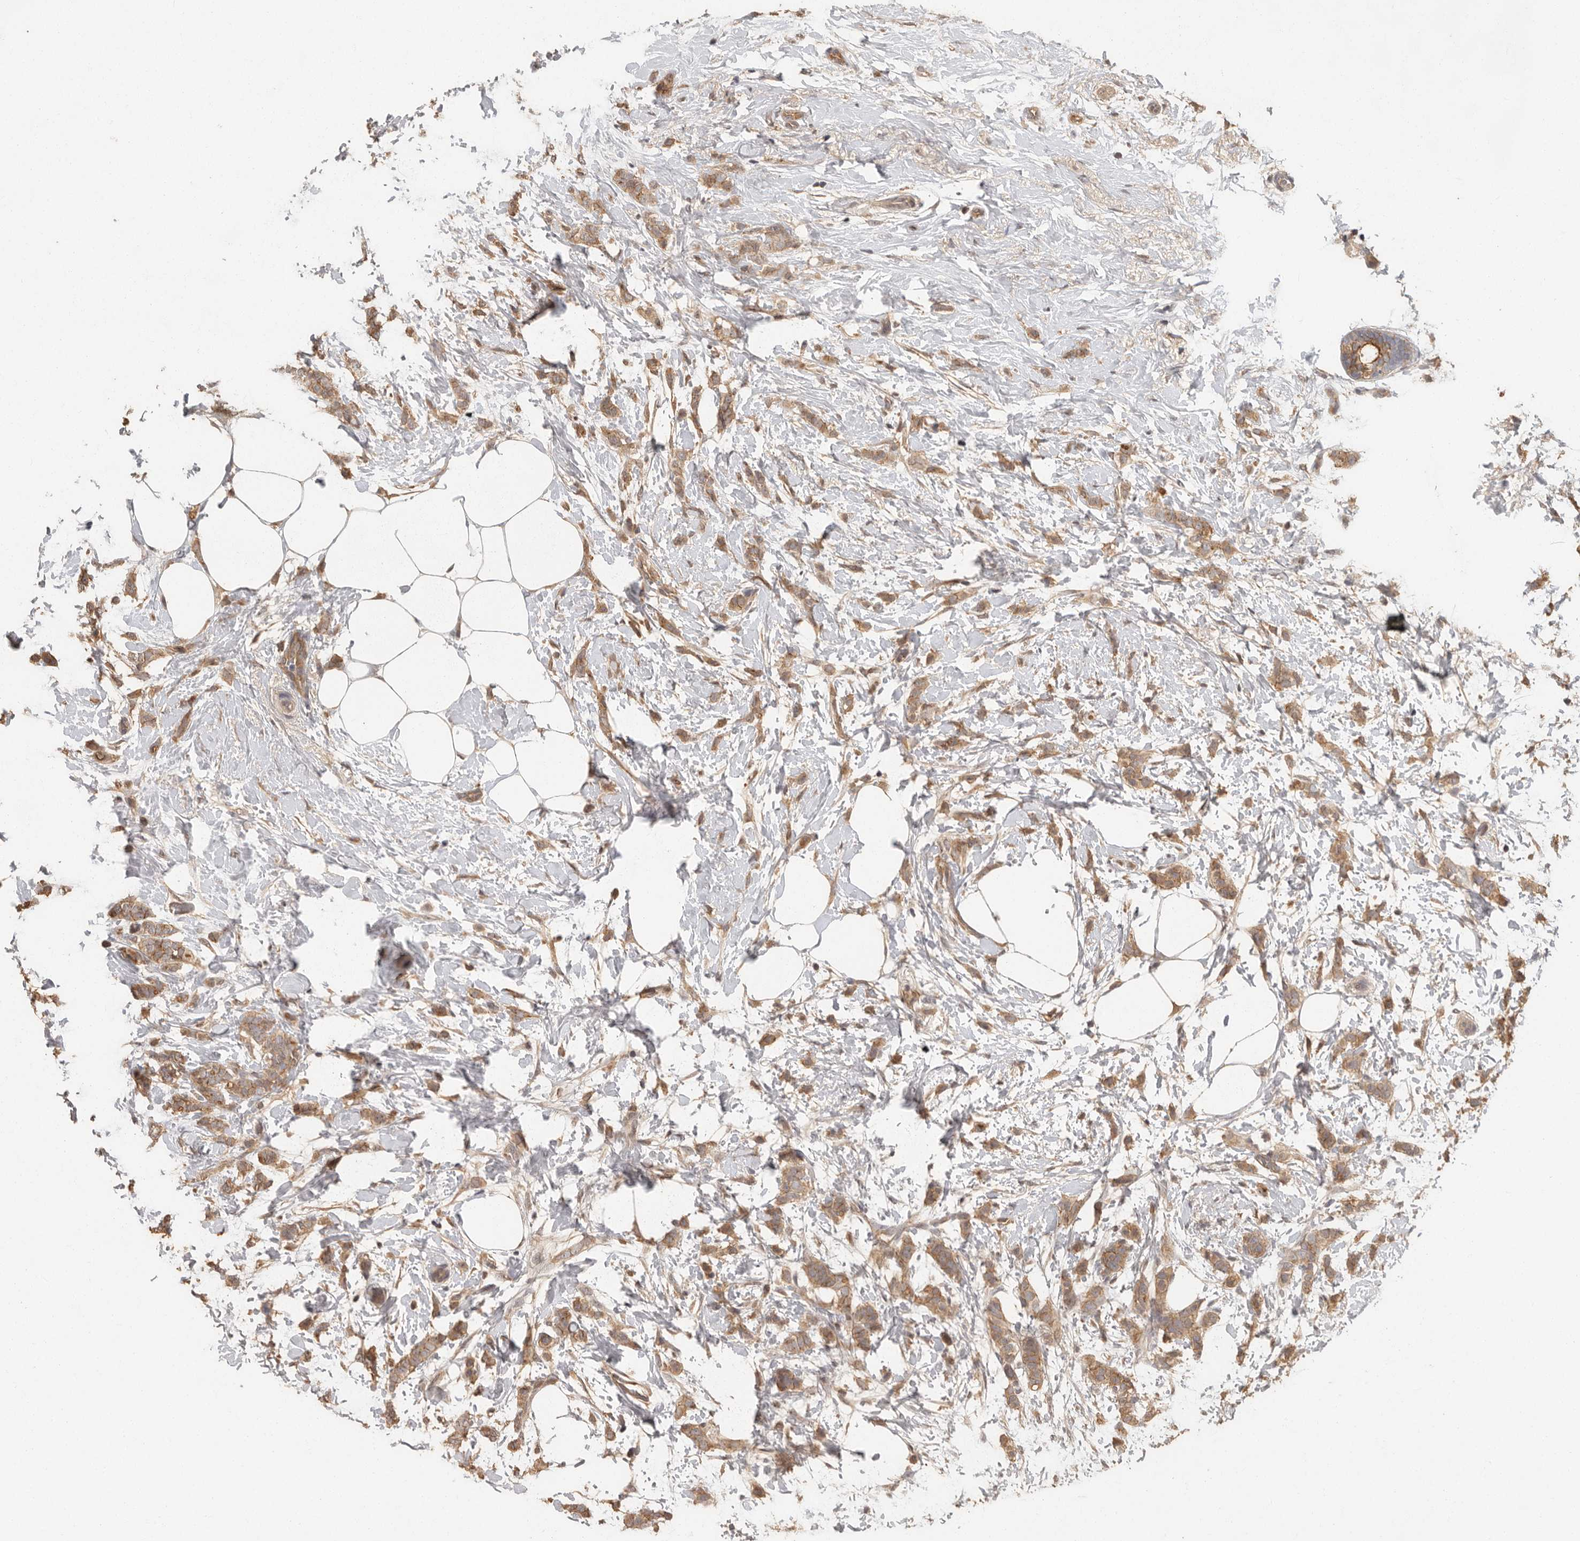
{"staining": {"intensity": "moderate", "quantity": ">75%", "location": "cytoplasmic/membranous"}, "tissue": "breast cancer", "cell_type": "Tumor cells", "image_type": "cancer", "snomed": [{"axis": "morphology", "description": "Lobular carcinoma, in situ"}, {"axis": "morphology", "description": "Lobular carcinoma"}, {"axis": "topography", "description": "Breast"}], "caption": "Moderate cytoplasmic/membranous positivity is appreciated in approximately >75% of tumor cells in breast lobular carcinoma.", "gene": "BAIAP2", "patient": {"sex": "female", "age": 41}}